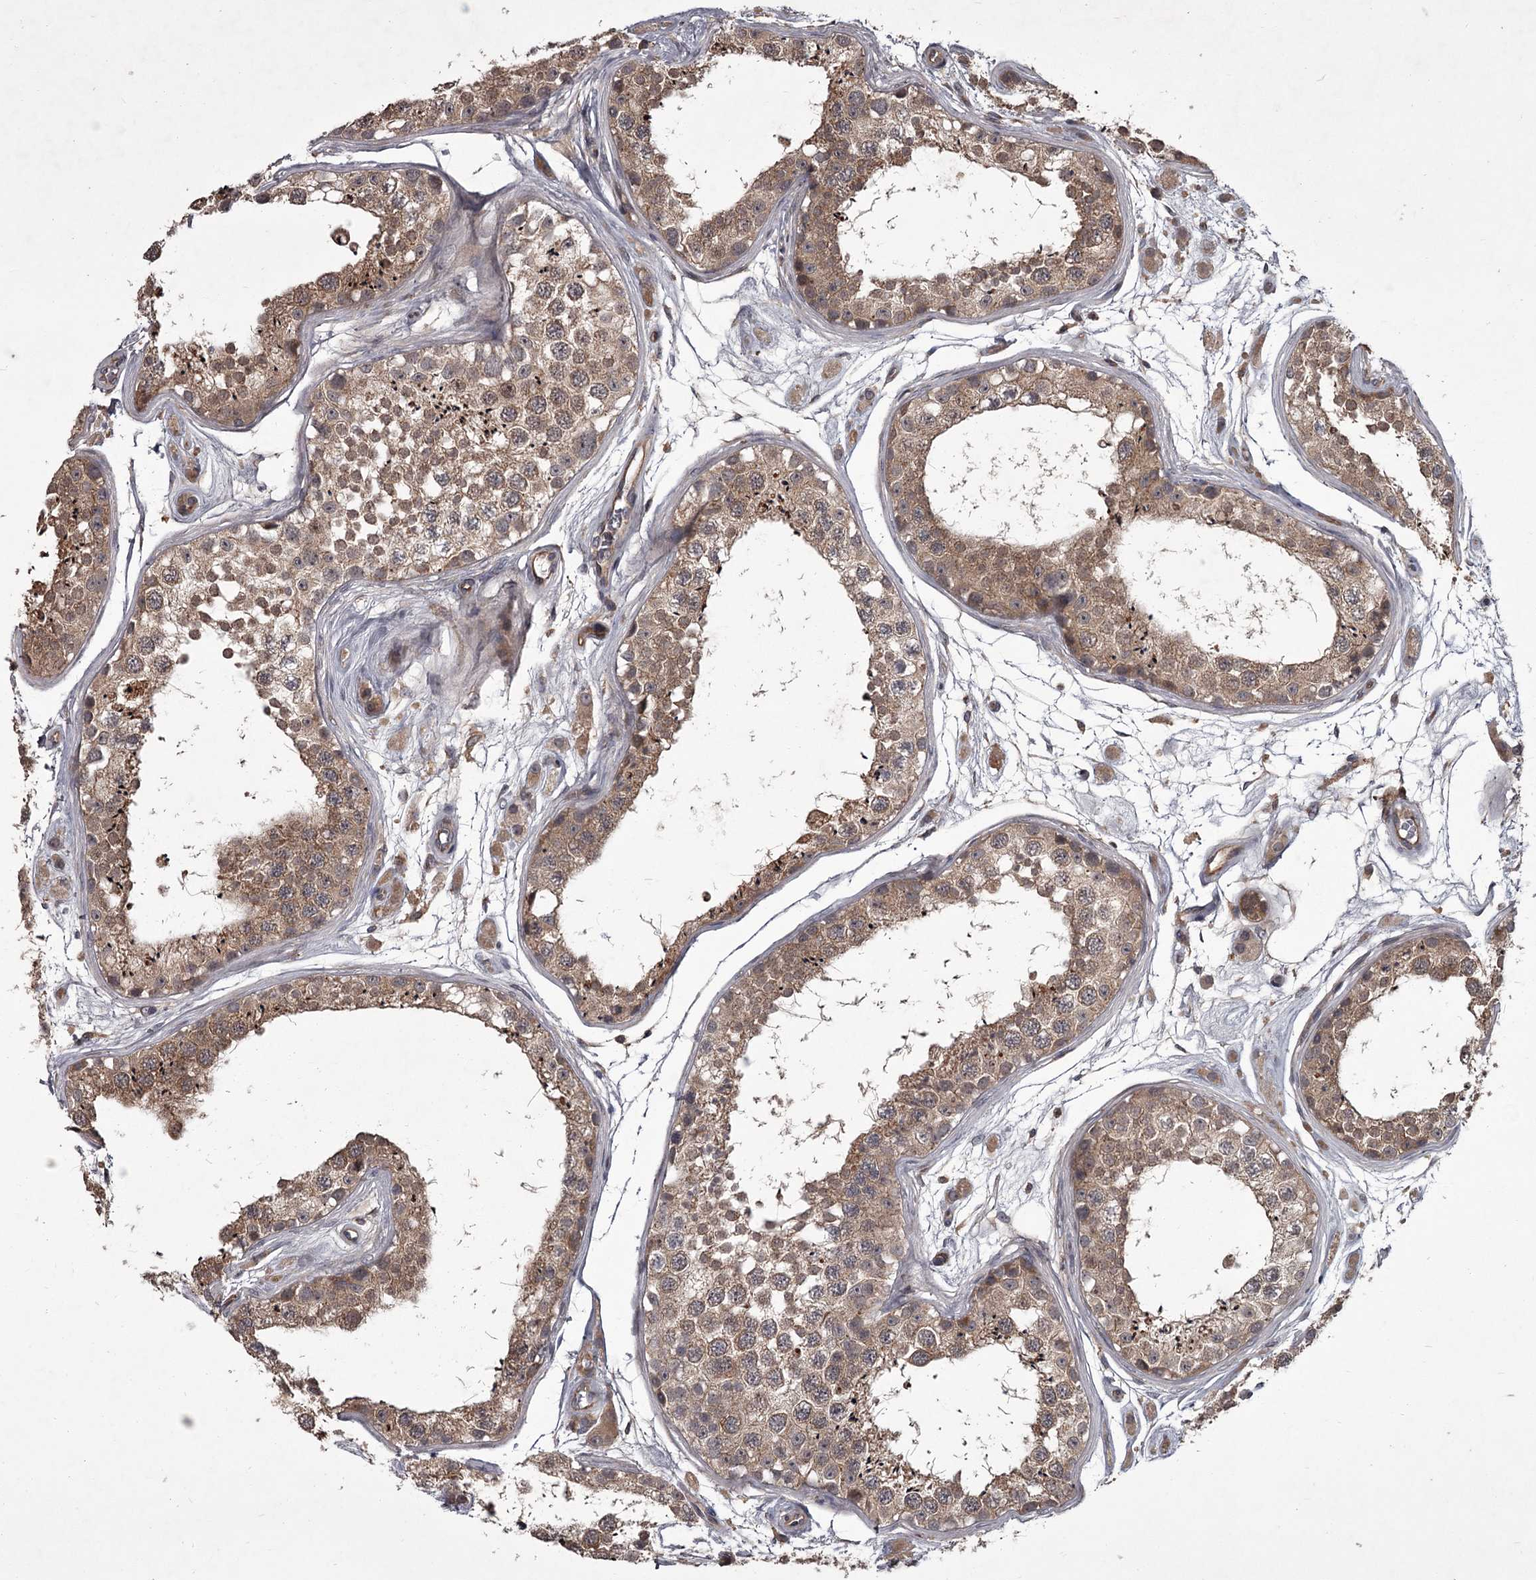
{"staining": {"intensity": "moderate", "quantity": ">75%", "location": "cytoplasmic/membranous"}, "tissue": "testis", "cell_type": "Cells in seminiferous ducts", "image_type": "normal", "snomed": [{"axis": "morphology", "description": "Normal tissue, NOS"}, {"axis": "topography", "description": "Testis"}], "caption": "An IHC micrograph of benign tissue is shown. Protein staining in brown labels moderate cytoplasmic/membranous positivity in testis within cells in seminiferous ducts. The staining is performed using DAB (3,3'-diaminobenzidine) brown chromogen to label protein expression. The nuclei are counter-stained blue using hematoxylin.", "gene": "UNC93B1", "patient": {"sex": "male", "age": 25}}